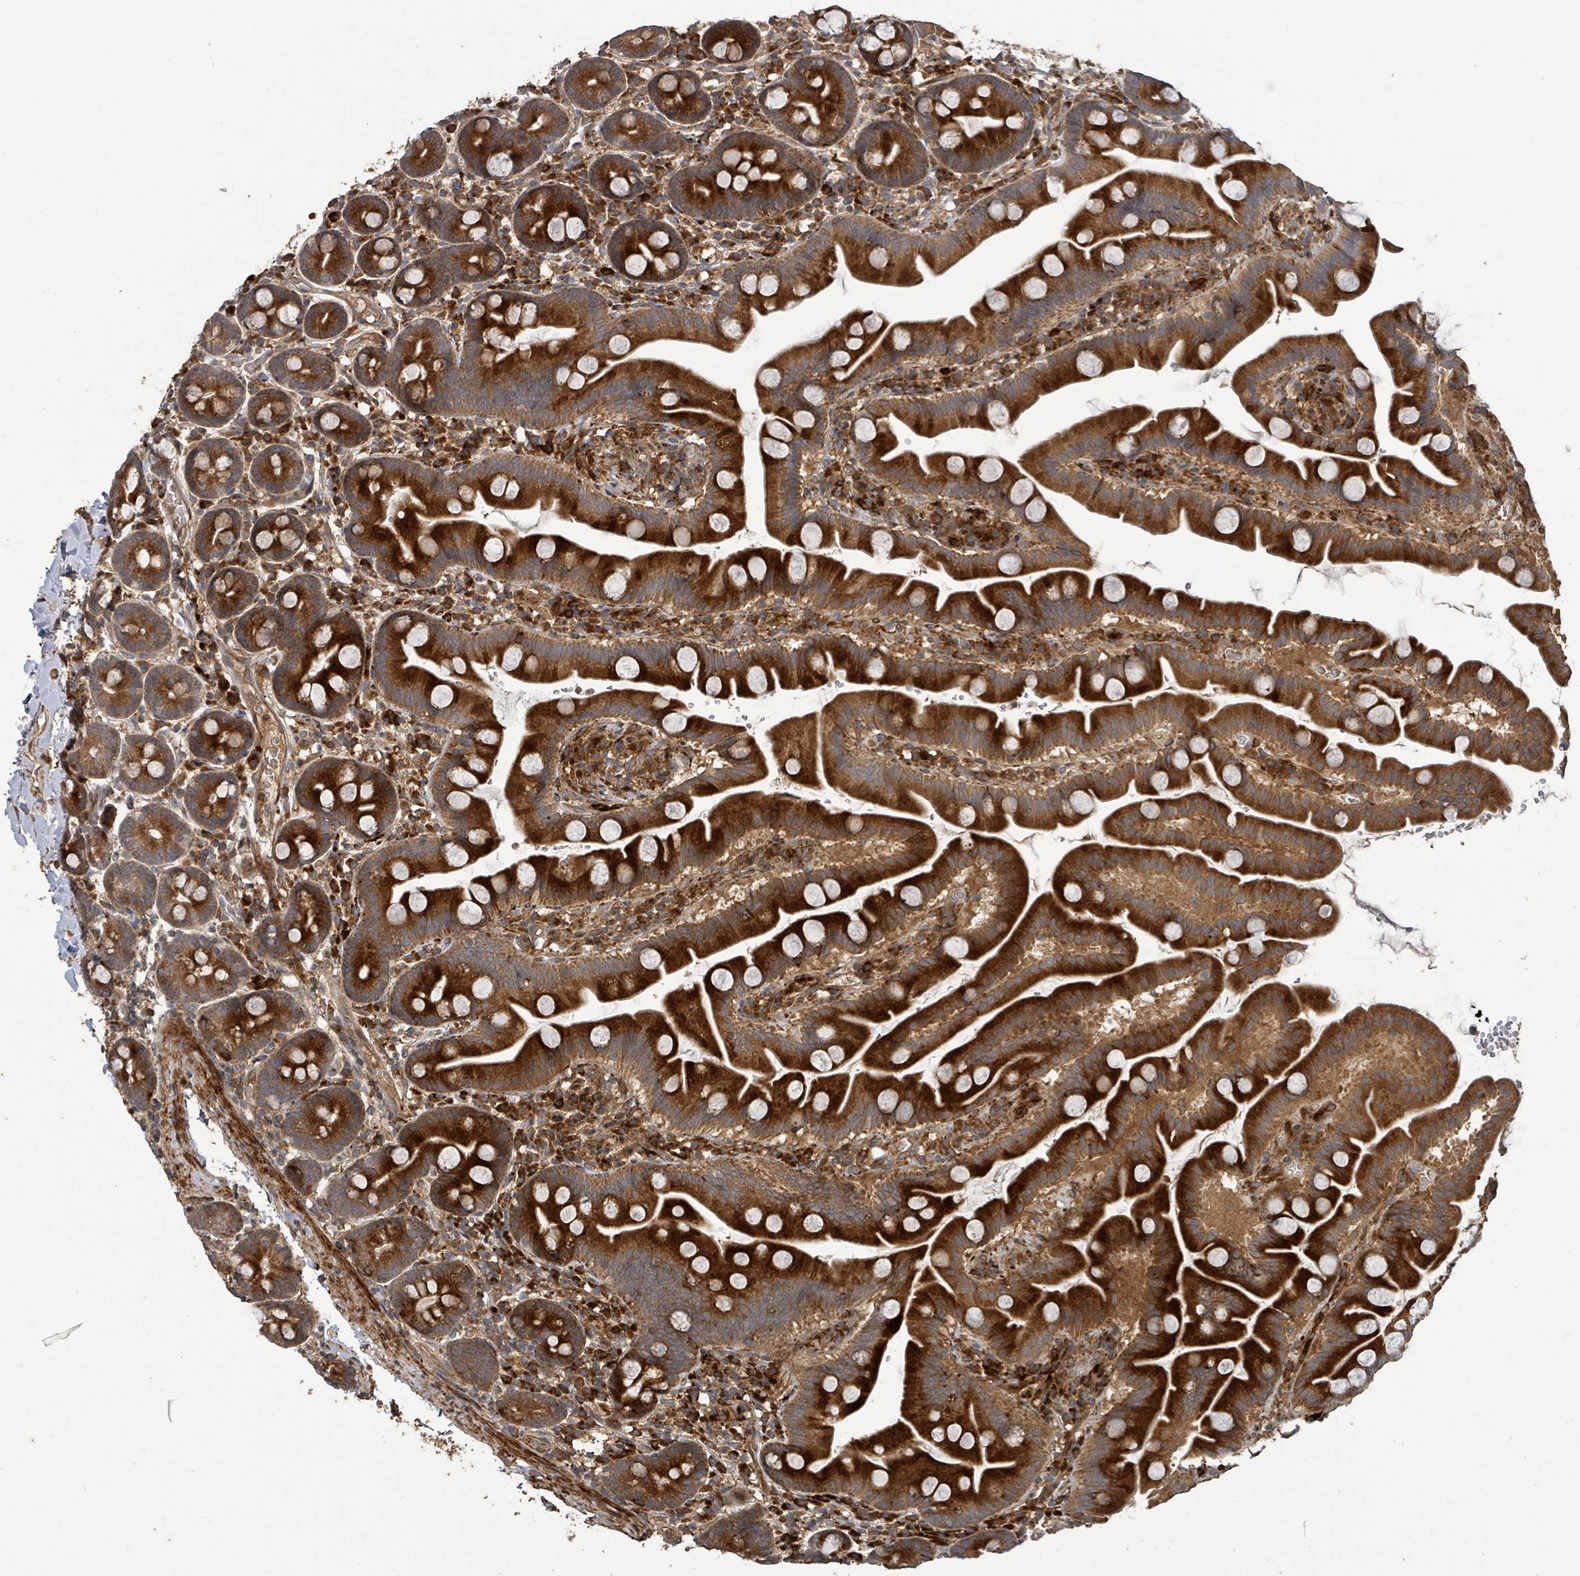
{"staining": {"intensity": "strong", "quantity": ">75%", "location": "cytoplasmic/membranous"}, "tissue": "small intestine", "cell_type": "Glandular cells", "image_type": "normal", "snomed": [{"axis": "morphology", "description": "Normal tissue, NOS"}, {"axis": "topography", "description": "Small intestine"}], "caption": "Immunohistochemical staining of benign human small intestine demonstrates strong cytoplasmic/membranous protein expression in approximately >75% of glandular cells.", "gene": "STARD4", "patient": {"sex": "female", "age": 68}}